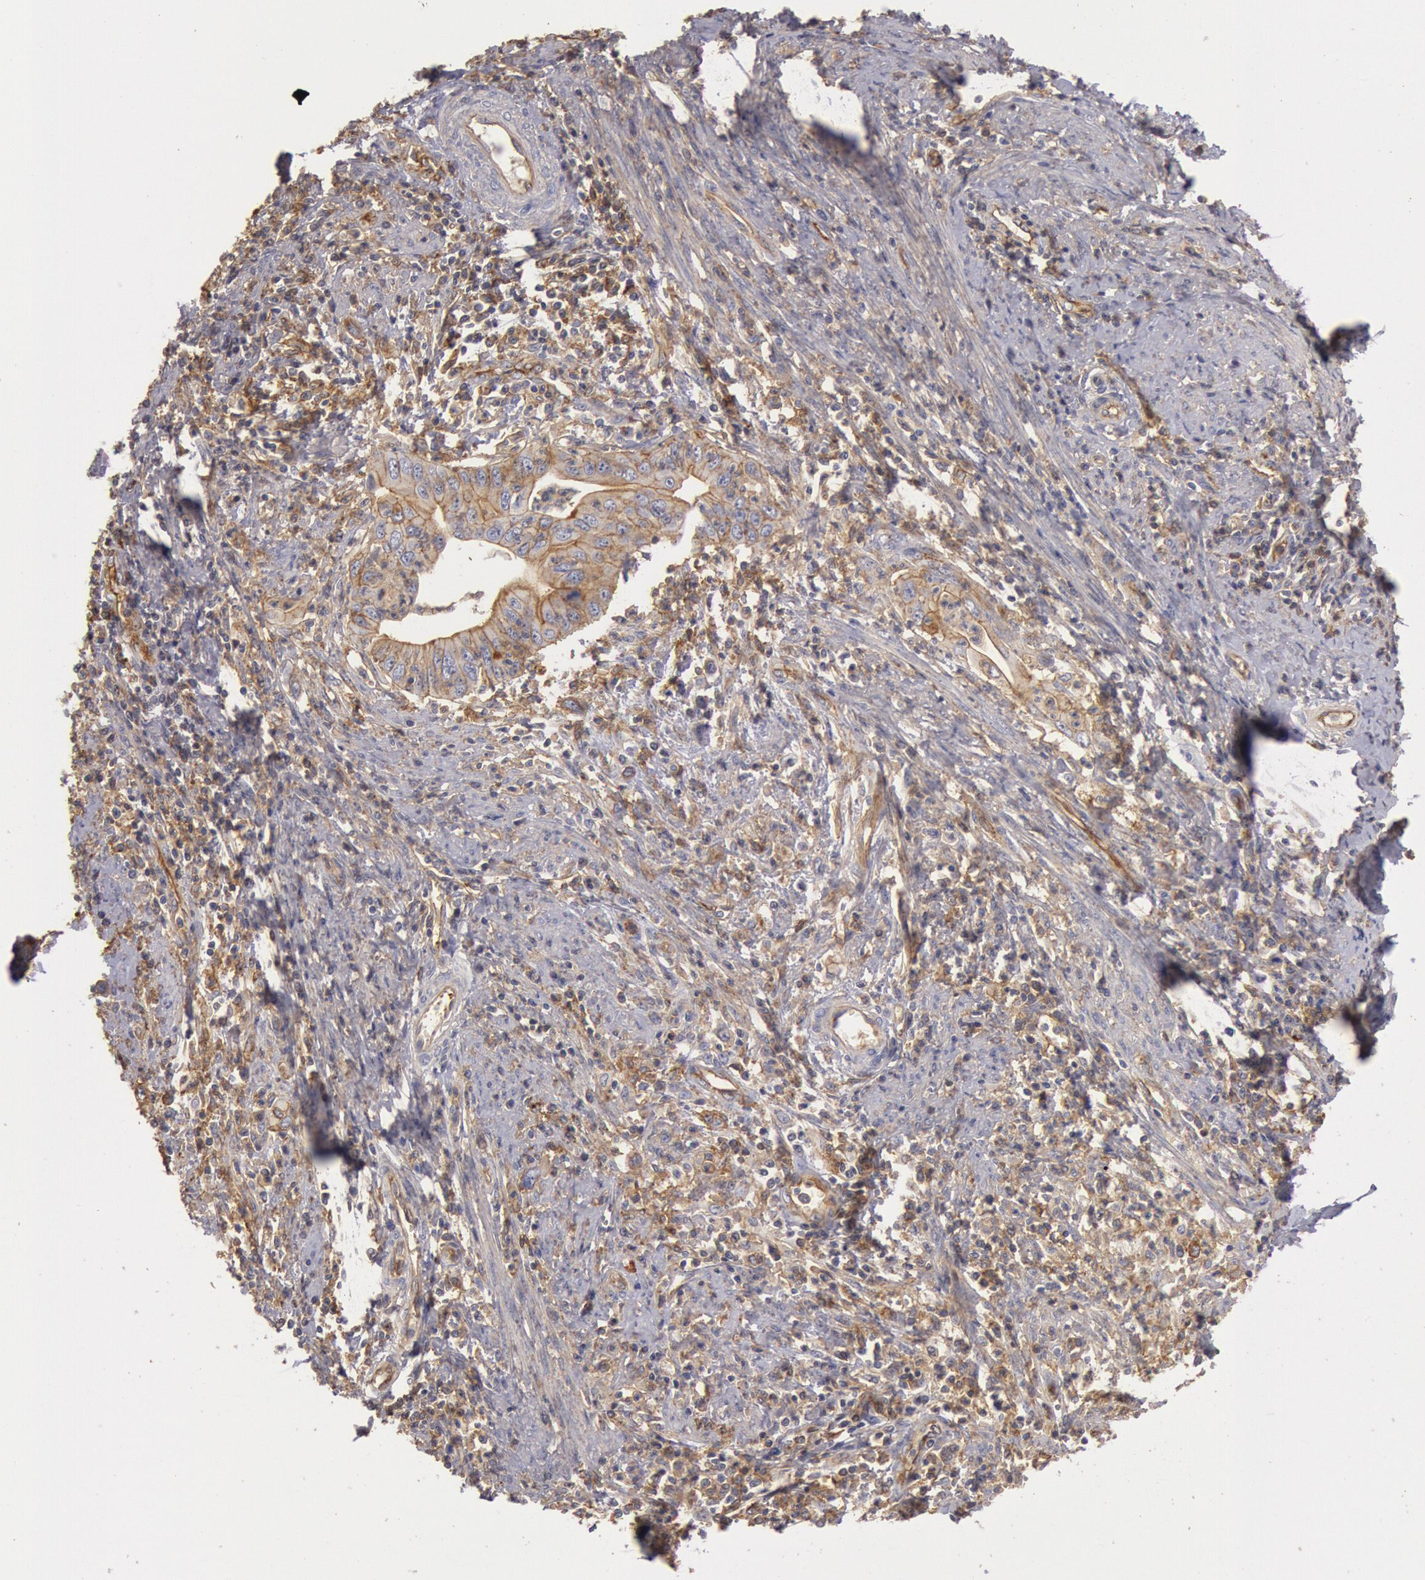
{"staining": {"intensity": "weak", "quantity": "25%-75%", "location": "cytoplasmic/membranous"}, "tissue": "cervical cancer", "cell_type": "Tumor cells", "image_type": "cancer", "snomed": [{"axis": "morphology", "description": "Normal tissue, NOS"}, {"axis": "morphology", "description": "Adenocarcinoma, NOS"}, {"axis": "topography", "description": "Cervix"}], "caption": "IHC histopathology image of neoplastic tissue: human adenocarcinoma (cervical) stained using IHC reveals low levels of weak protein expression localized specifically in the cytoplasmic/membranous of tumor cells, appearing as a cytoplasmic/membranous brown color.", "gene": "SNAP23", "patient": {"sex": "female", "age": 34}}